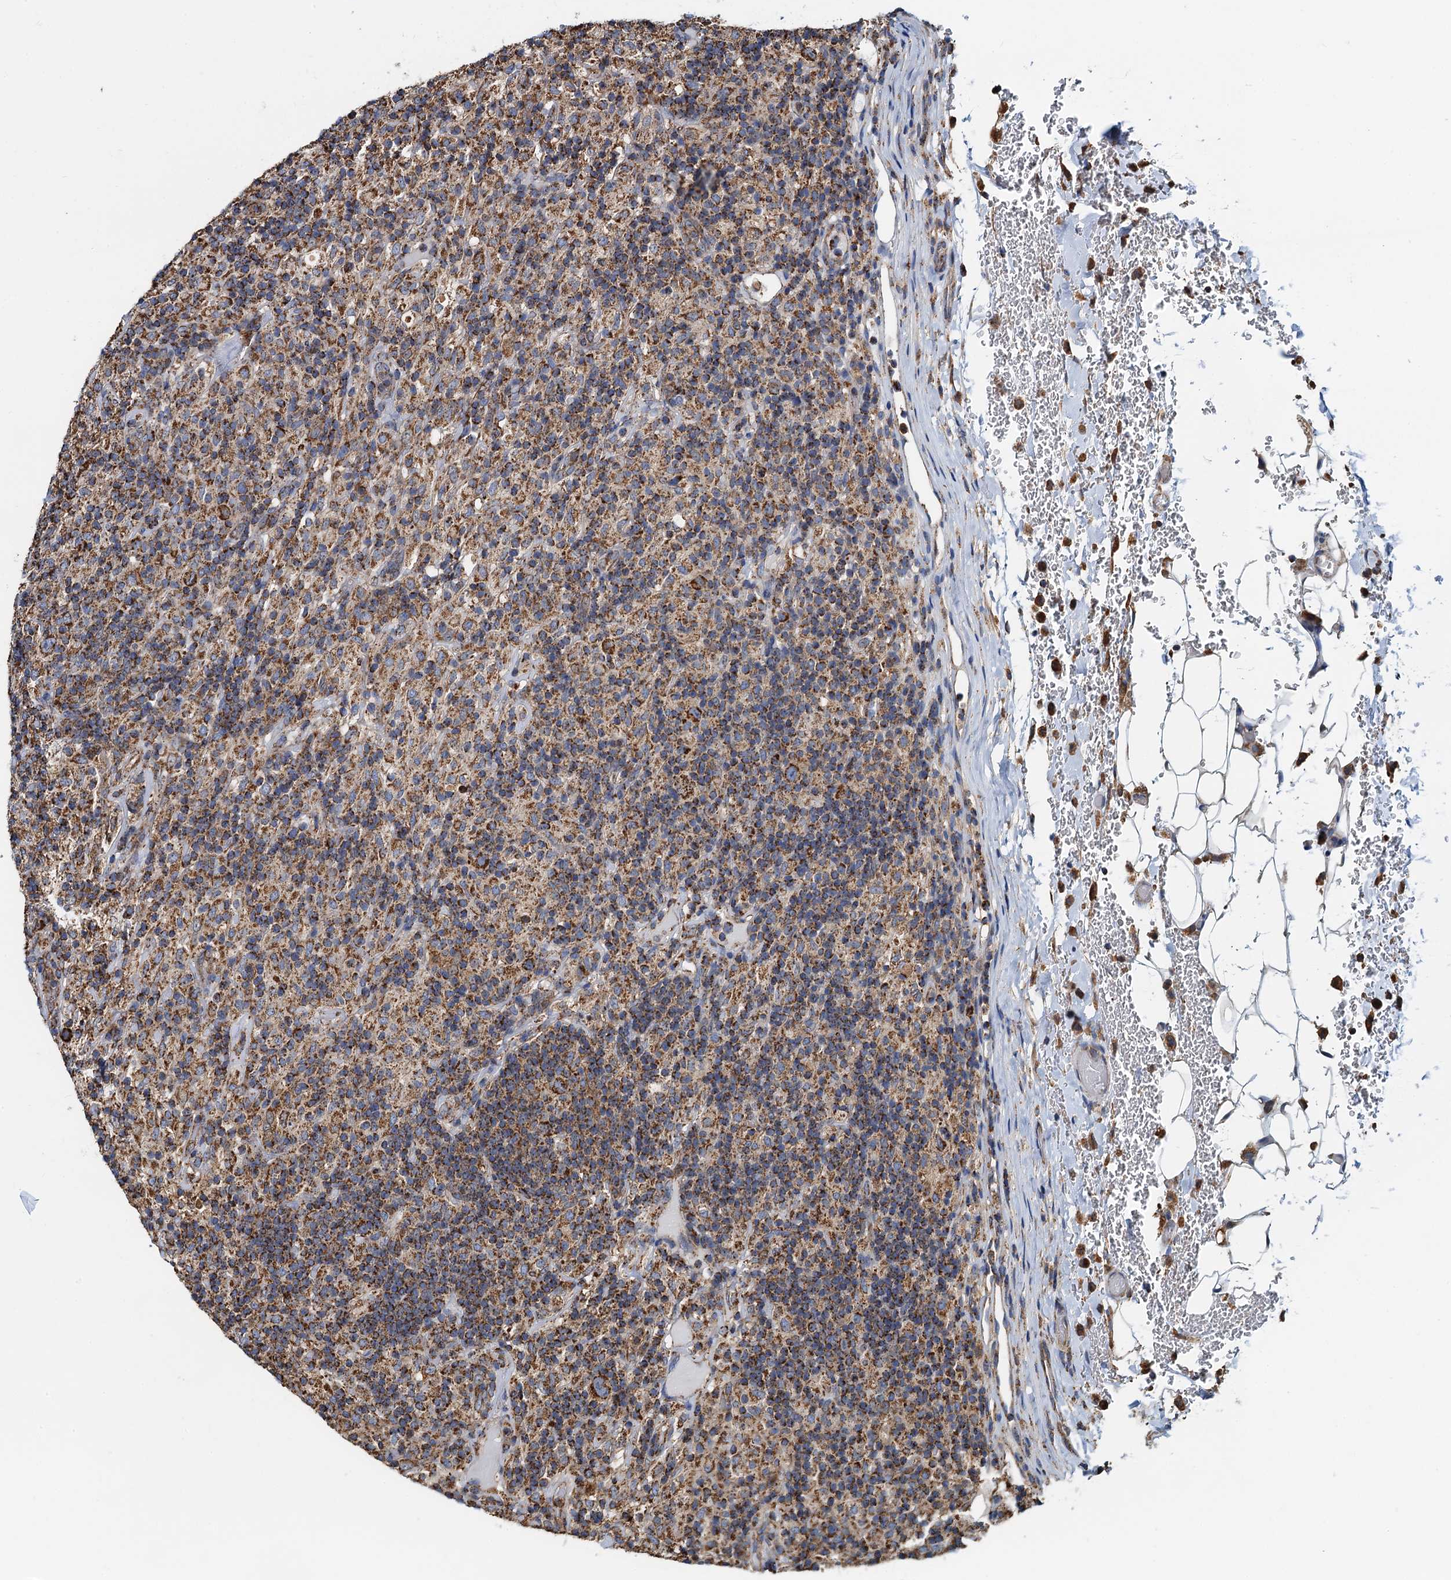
{"staining": {"intensity": "strong", "quantity": ">75%", "location": "cytoplasmic/membranous"}, "tissue": "lymphoma", "cell_type": "Tumor cells", "image_type": "cancer", "snomed": [{"axis": "morphology", "description": "Hodgkin's disease, NOS"}, {"axis": "topography", "description": "Lymph node"}], "caption": "Immunohistochemical staining of human lymphoma demonstrates high levels of strong cytoplasmic/membranous protein positivity in about >75% of tumor cells.", "gene": "AAGAB", "patient": {"sex": "male", "age": 70}}